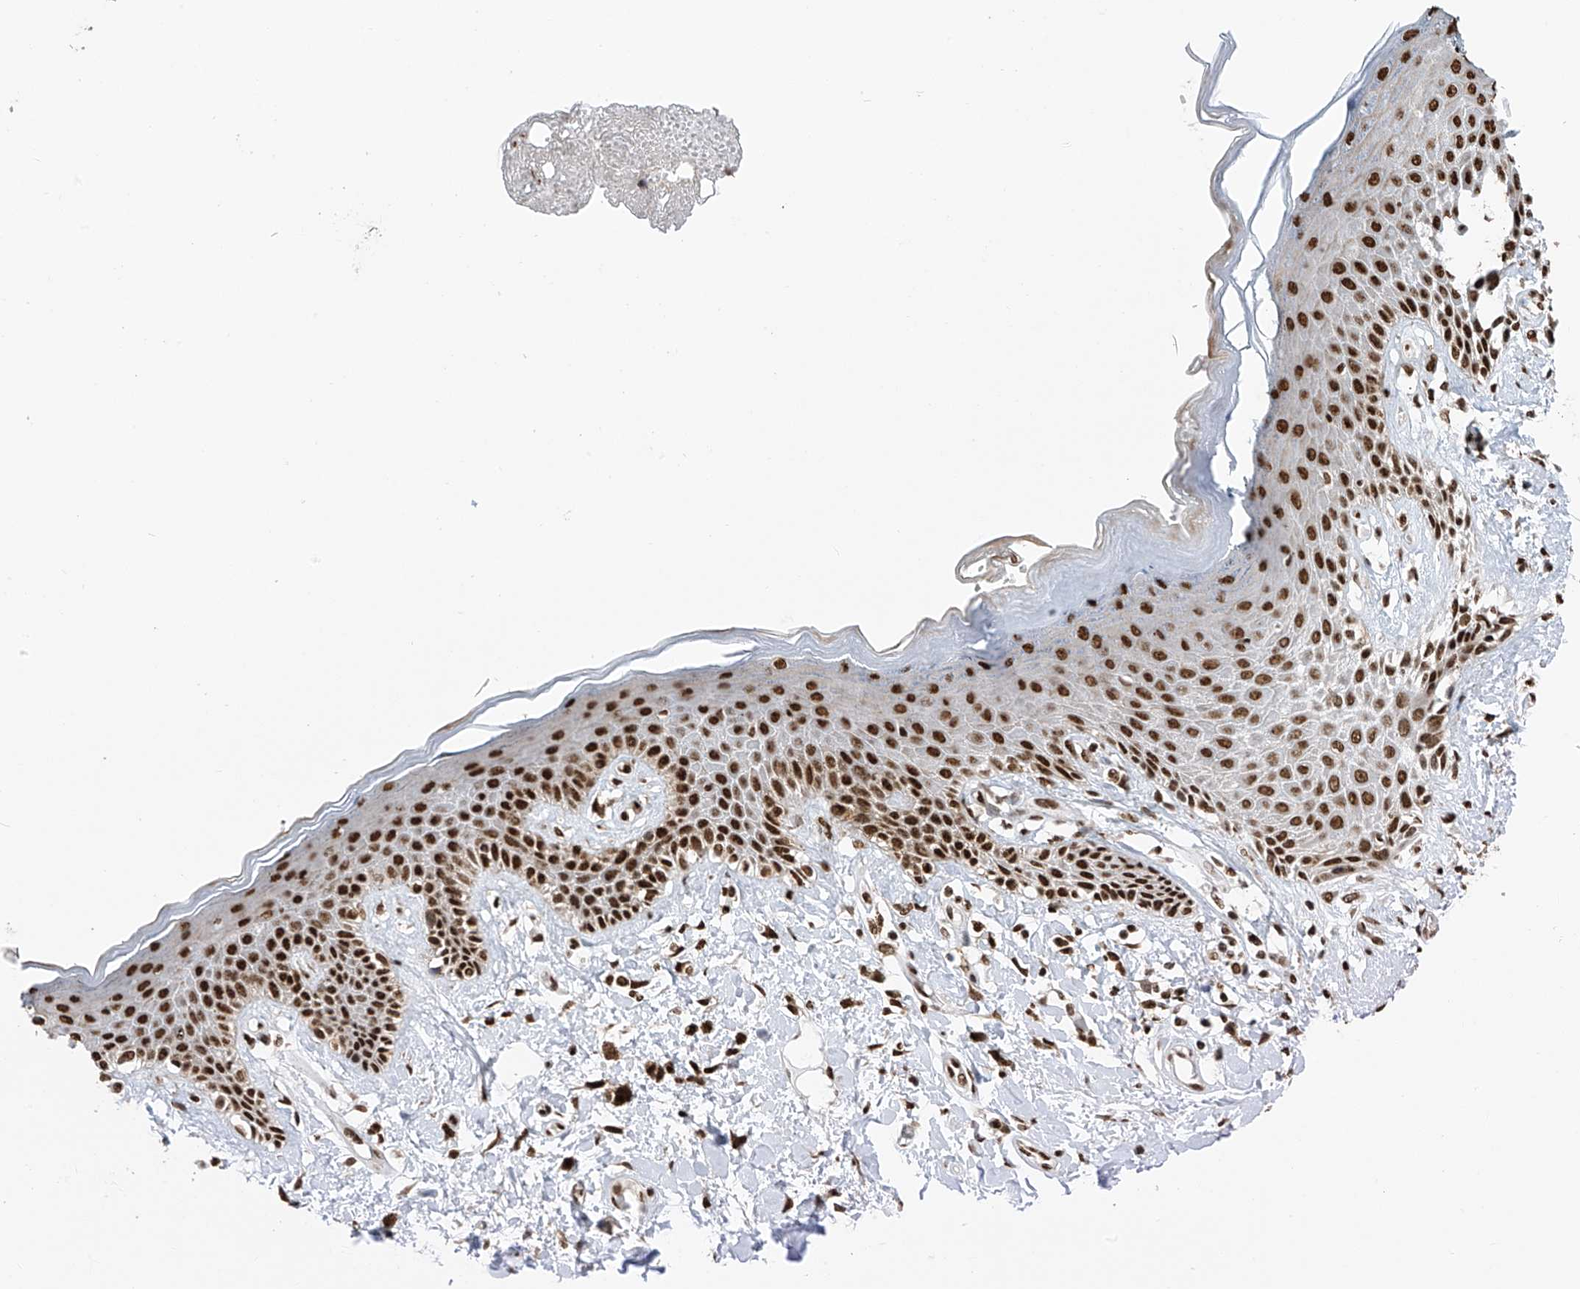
{"staining": {"intensity": "strong", "quantity": ">75%", "location": "nuclear"}, "tissue": "skin", "cell_type": "Epidermal cells", "image_type": "normal", "snomed": [{"axis": "morphology", "description": "Normal tissue, NOS"}, {"axis": "topography", "description": "Anal"}], "caption": "Immunohistochemistry (IHC) photomicrograph of benign human skin stained for a protein (brown), which shows high levels of strong nuclear expression in approximately >75% of epidermal cells.", "gene": "APLF", "patient": {"sex": "female", "age": 78}}